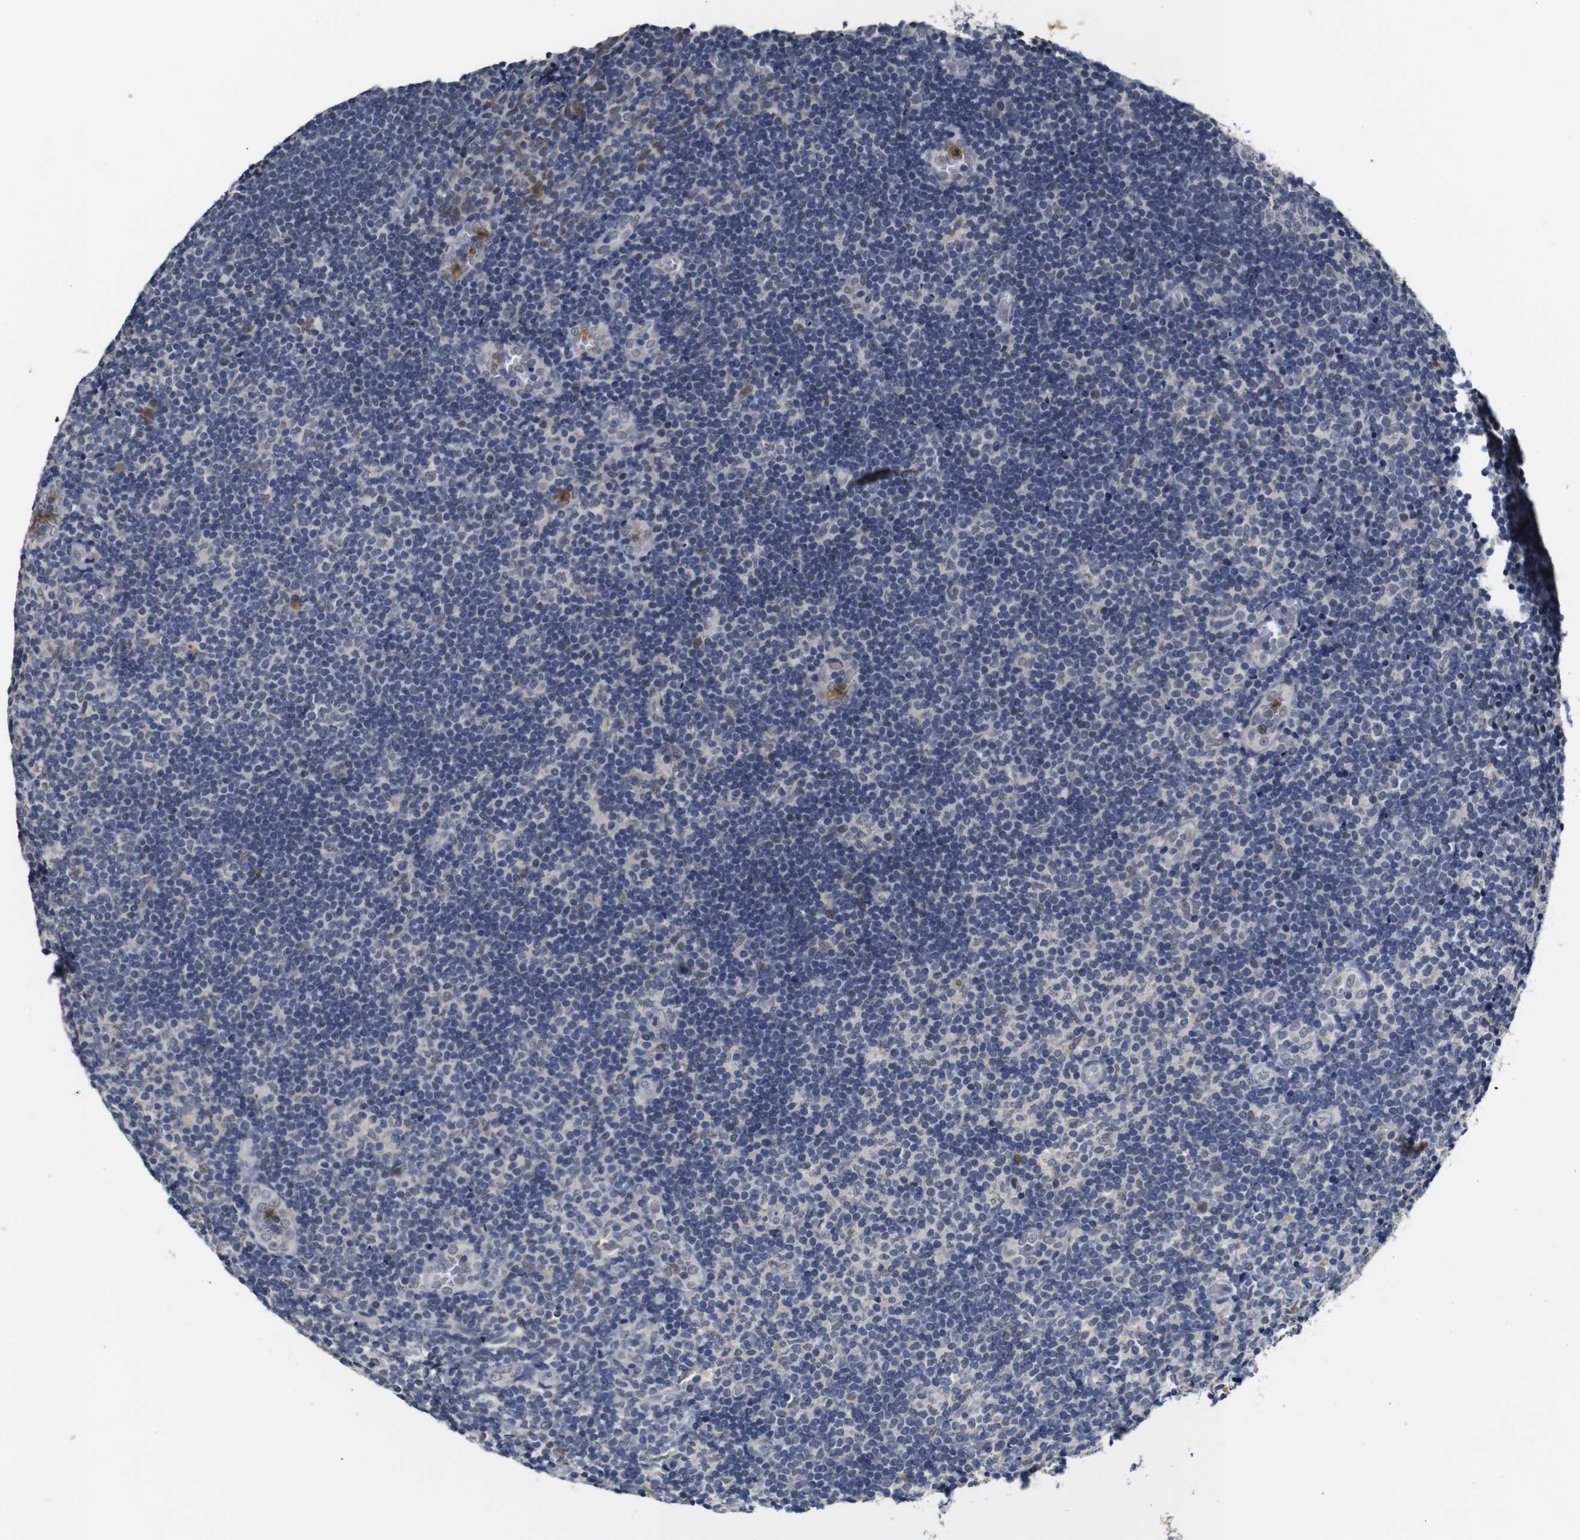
{"staining": {"intensity": "weak", "quantity": "<25%", "location": "cytoplasmic/membranous"}, "tissue": "tonsil", "cell_type": "Germinal center cells", "image_type": "normal", "snomed": [{"axis": "morphology", "description": "Normal tissue, NOS"}, {"axis": "topography", "description": "Tonsil"}], "caption": "Immunohistochemistry (IHC) image of normal tonsil: human tonsil stained with DAB (3,3'-diaminobenzidine) demonstrates no significant protein staining in germinal center cells.", "gene": "NTRK3", "patient": {"sex": "male", "age": 37}}